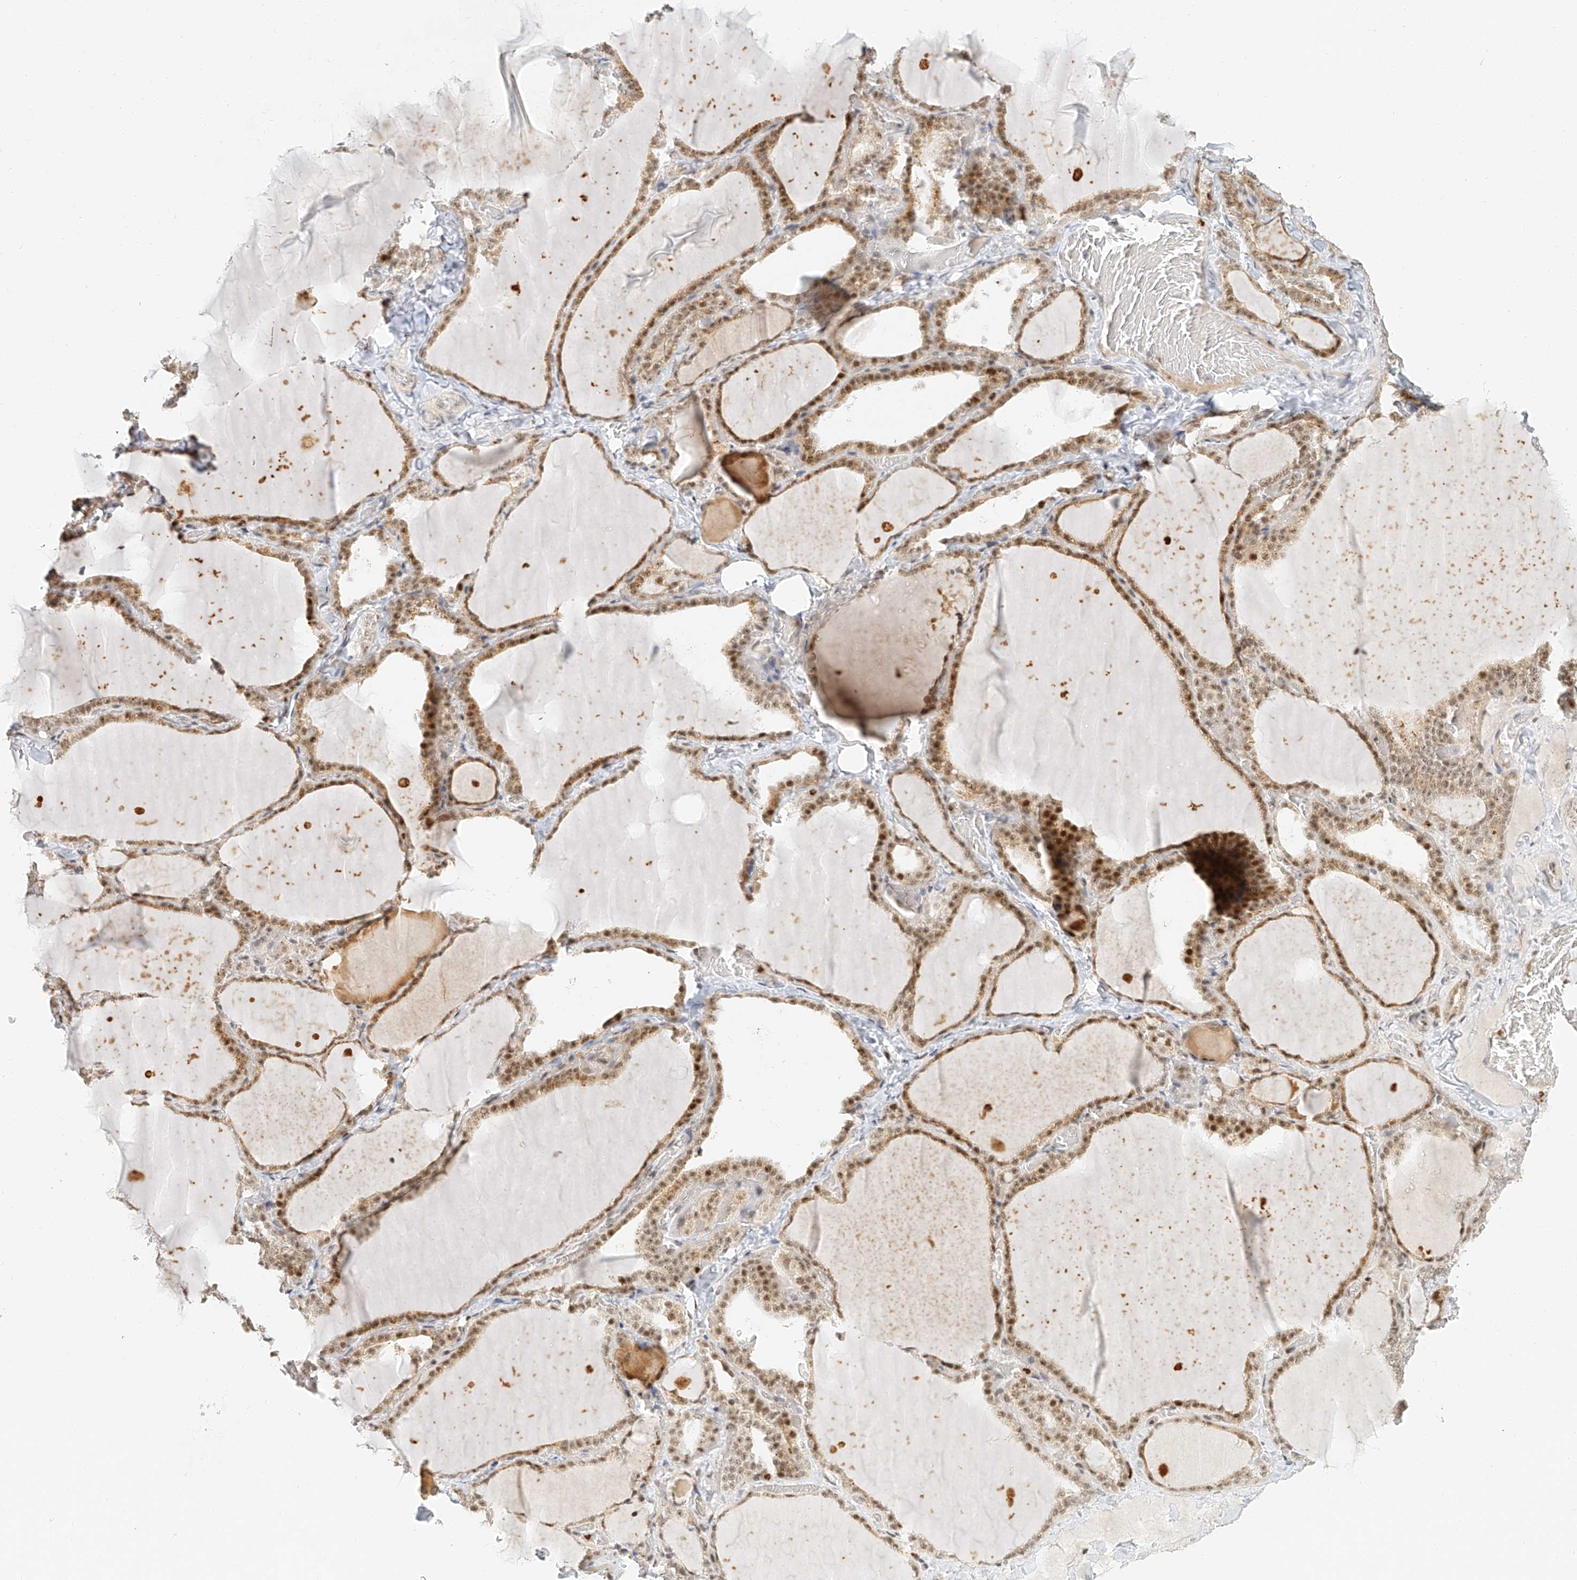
{"staining": {"intensity": "strong", "quantity": ">75%", "location": "nuclear"}, "tissue": "thyroid gland", "cell_type": "Glandular cells", "image_type": "normal", "snomed": [{"axis": "morphology", "description": "Normal tissue, NOS"}, {"axis": "topography", "description": "Thyroid gland"}], "caption": "Immunohistochemical staining of normal thyroid gland displays >75% levels of strong nuclear protein staining in approximately >75% of glandular cells. (DAB (3,3'-diaminobenzidine) IHC with brightfield microscopy, high magnification).", "gene": "CXorf58", "patient": {"sex": "female", "age": 22}}